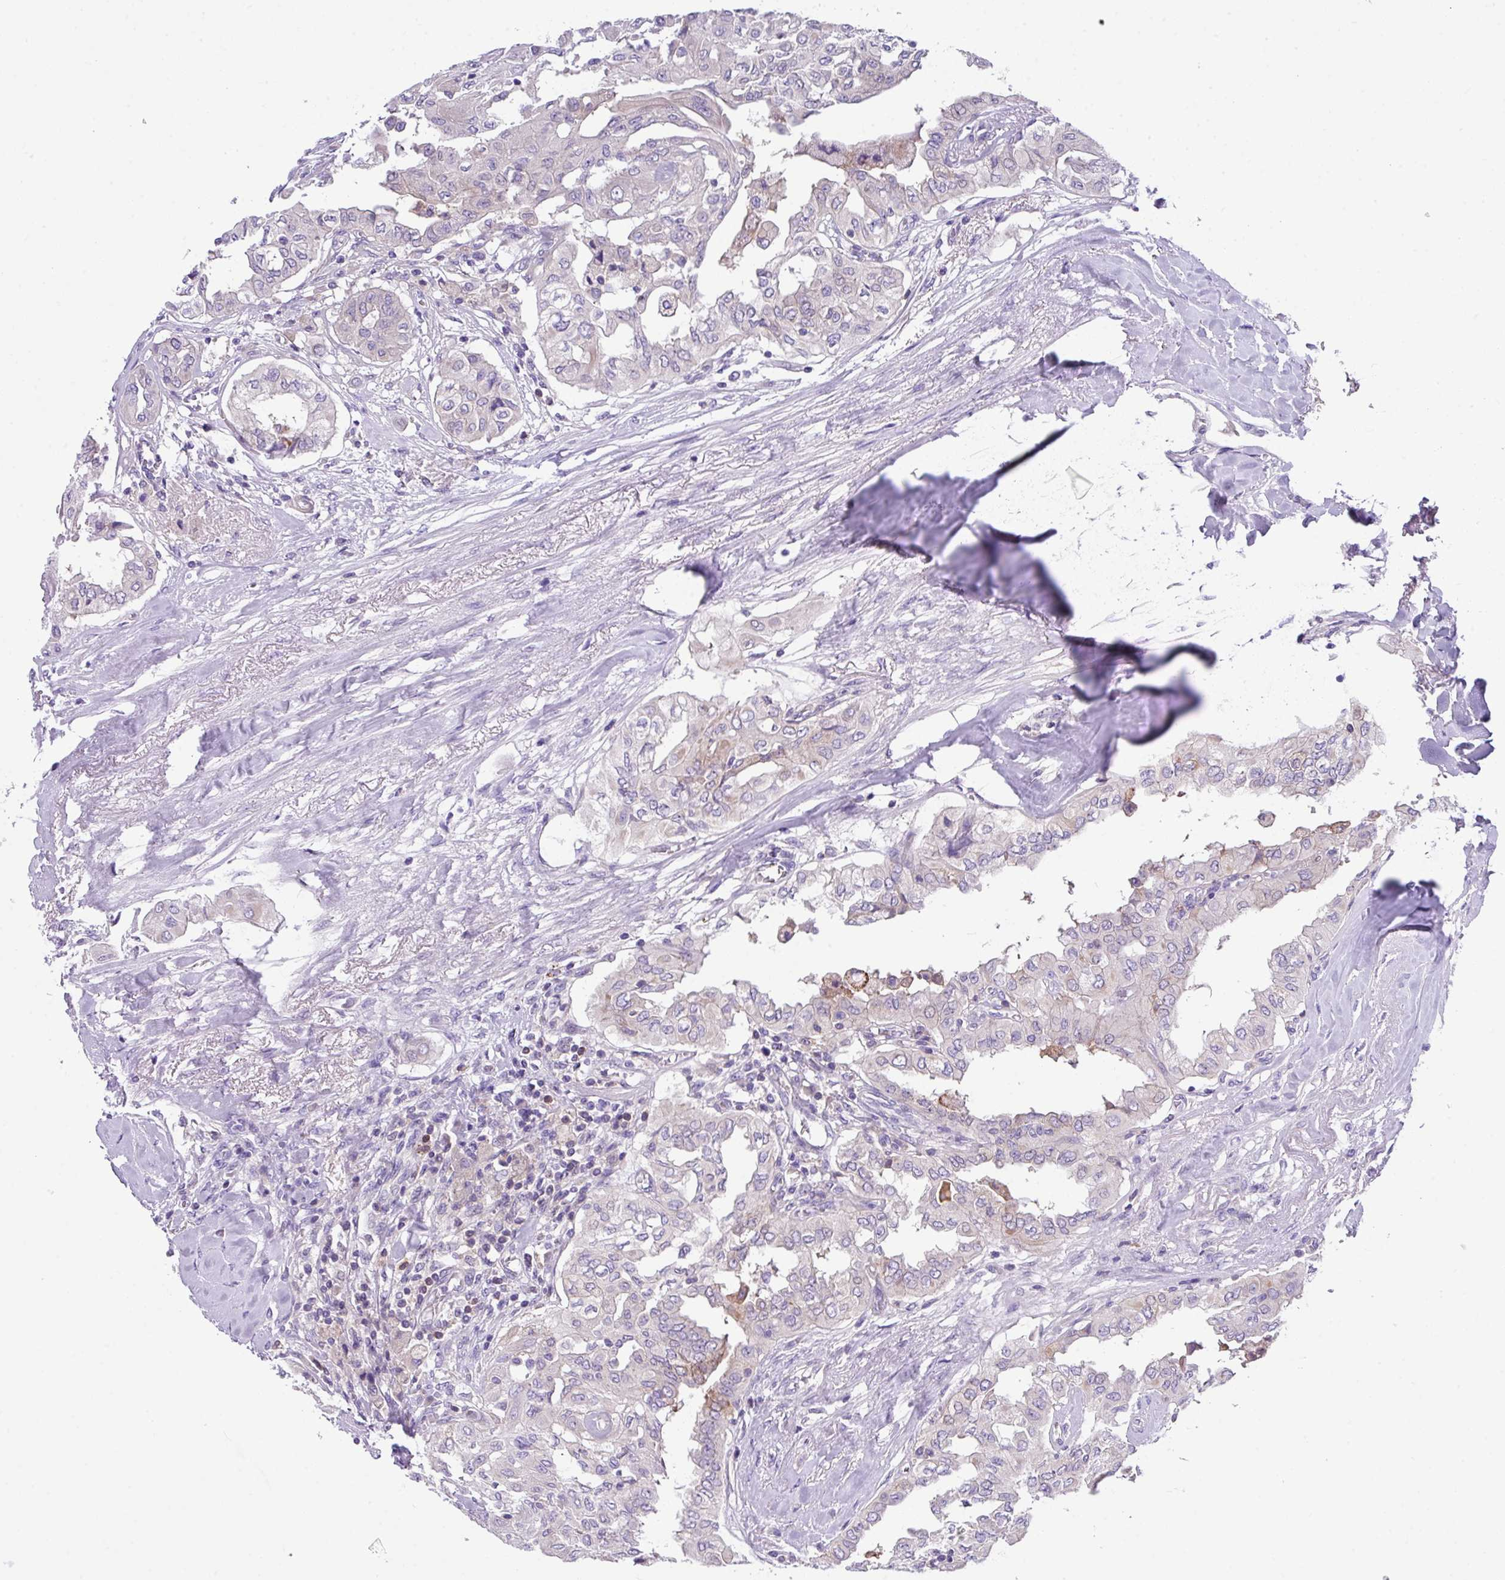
{"staining": {"intensity": "negative", "quantity": "none", "location": "none"}, "tissue": "thyroid cancer", "cell_type": "Tumor cells", "image_type": "cancer", "snomed": [{"axis": "morphology", "description": "Papillary adenocarcinoma, NOS"}, {"axis": "topography", "description": "Thyroid gland"}], "caption": "Tumor cells are negative for protein expression in human thyroid cancer. The staining was performed using DAB (3,3'-diaminobenzidine) to visualize the protein expression in brown, while the nuclei were stained in blue with hematoxylin (Magnification: 20x).", "gene": "DNAL1", "patient": {"sex": "female", "age": 59}}